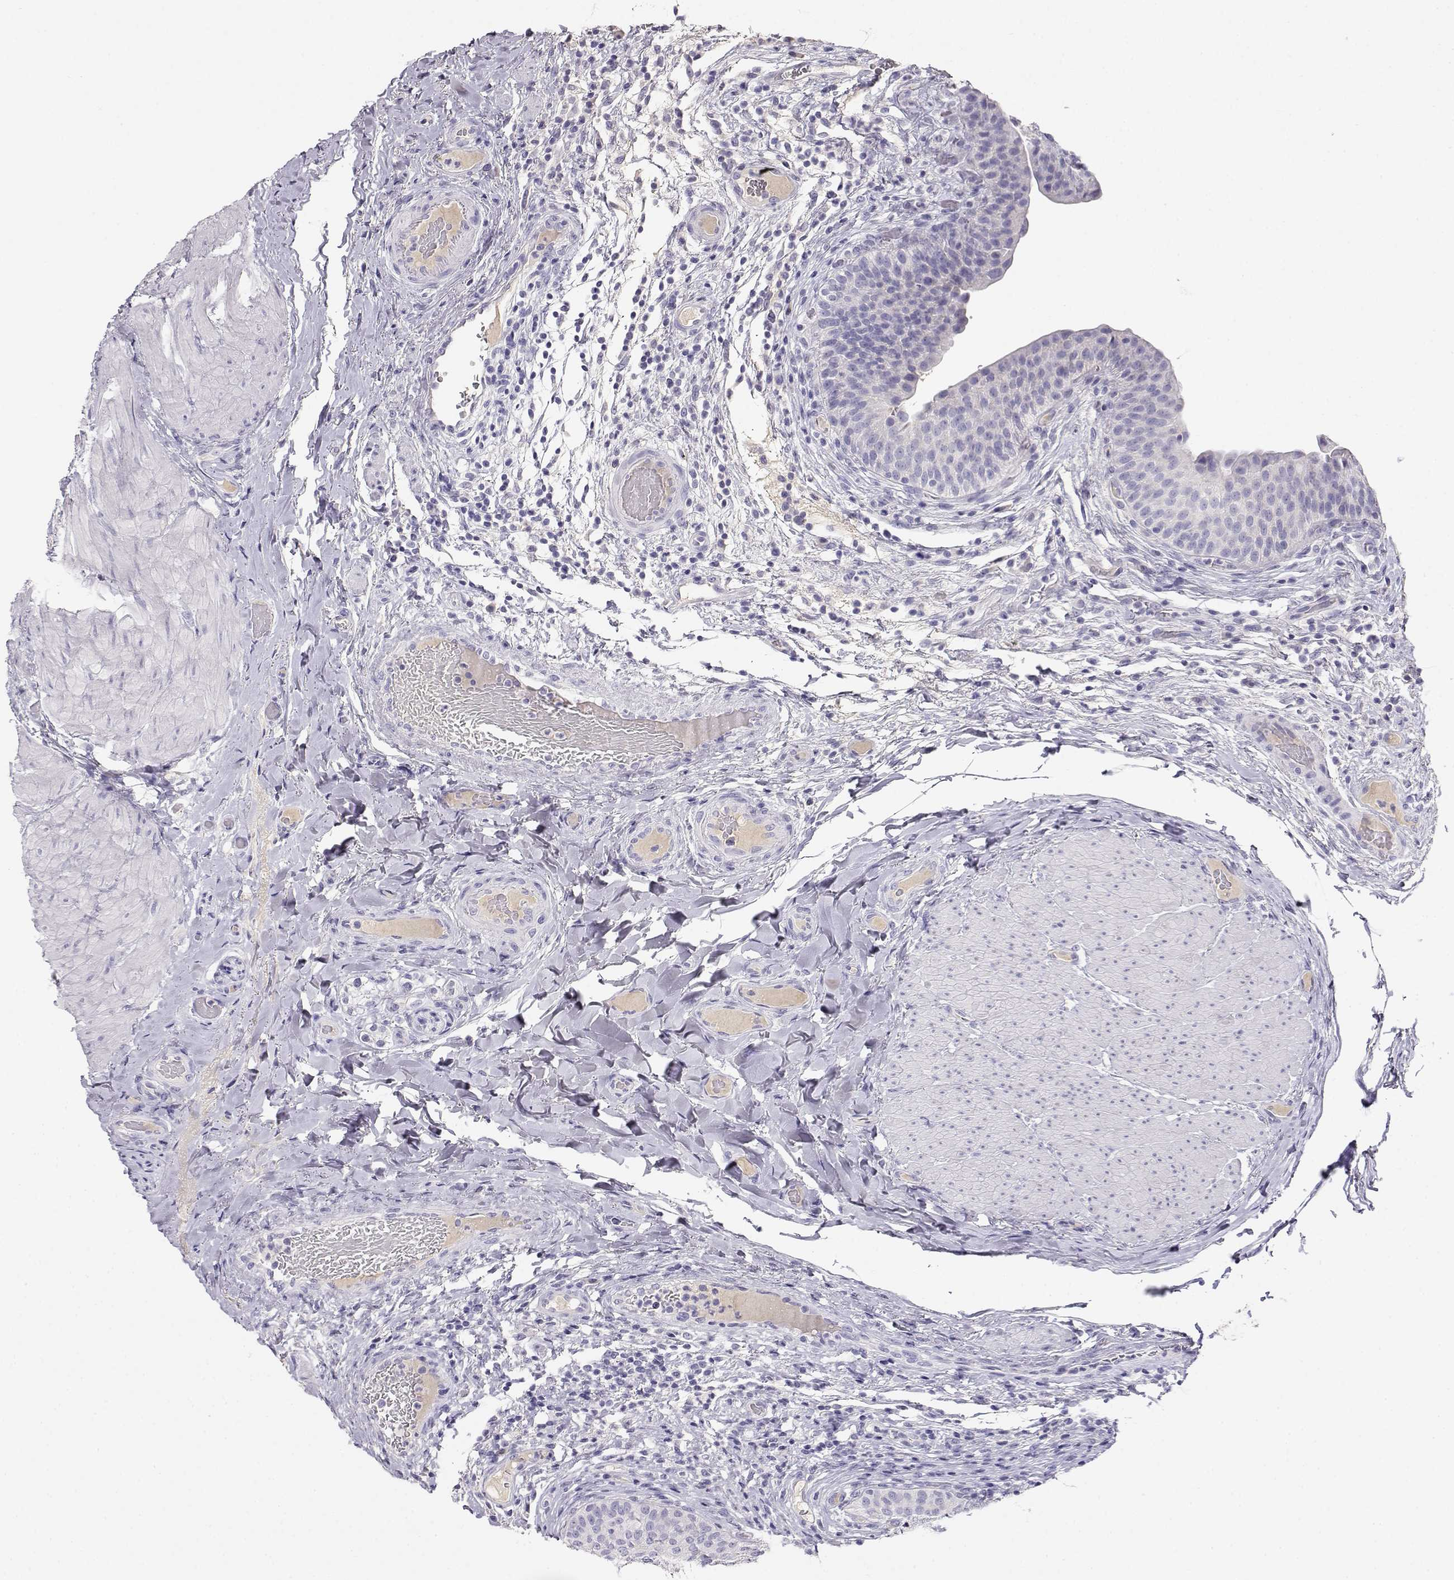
{"staining": {"intensity": "negative", "quantity": "none", "location": "none"}, "tissue": "urinary bladder", "cell_type": "Urothelial cells", "image_type": "normal", "snomed": [{"axis": "morphology", "description": "Normal tissue, NOS"}, {"axis": "topography", "description": "Urinary bladder"}], "caption": "High magnification brightfield microscopy of unremarkable urinary bladder stained with DAB (3,3'-diaminobenzidine) (brown) and counterstained with hematoxylin (blue): urothelial cells show no significant staining.", "gene": "GPR174", "patient": {"sex": "male", "age": 66}}